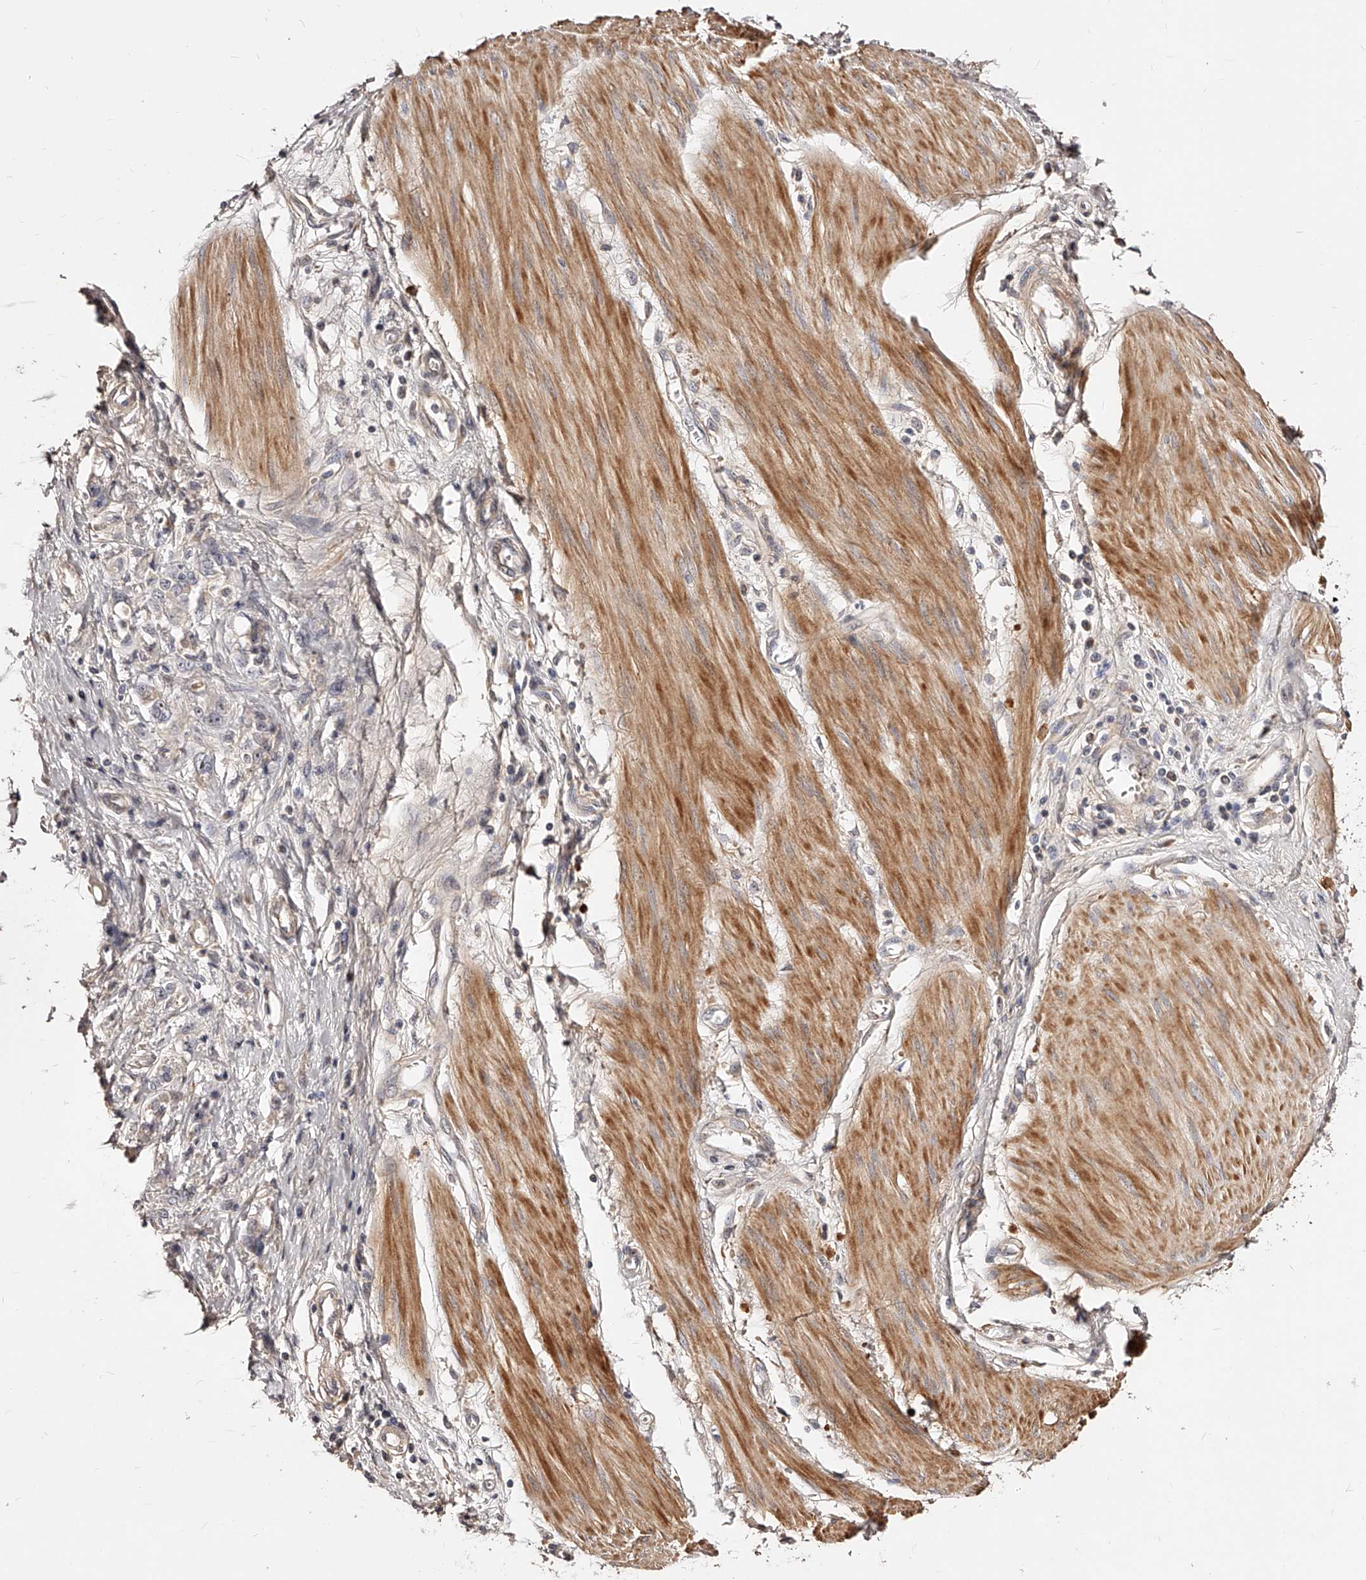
{"staining": {"intensity": "negative", "quantity": "none", "location": "none"}, "tissue": "stomach cancer", "cell_type": "Tumor cells", "image_type": "cancer", "snomed": [{"axis": "morphology", "description": "Adenocarcinoma, NOS"}, {"axis": "topography", "description": "Stomach"}], "caption": "This is a photomicrograph of immunohistochemistry (IHC) staining of stomach adenocarcinoma, which shows no expression in tumor cells.", "gene": "ZNF502", "patient": {"sex": "female", "age": 76}}